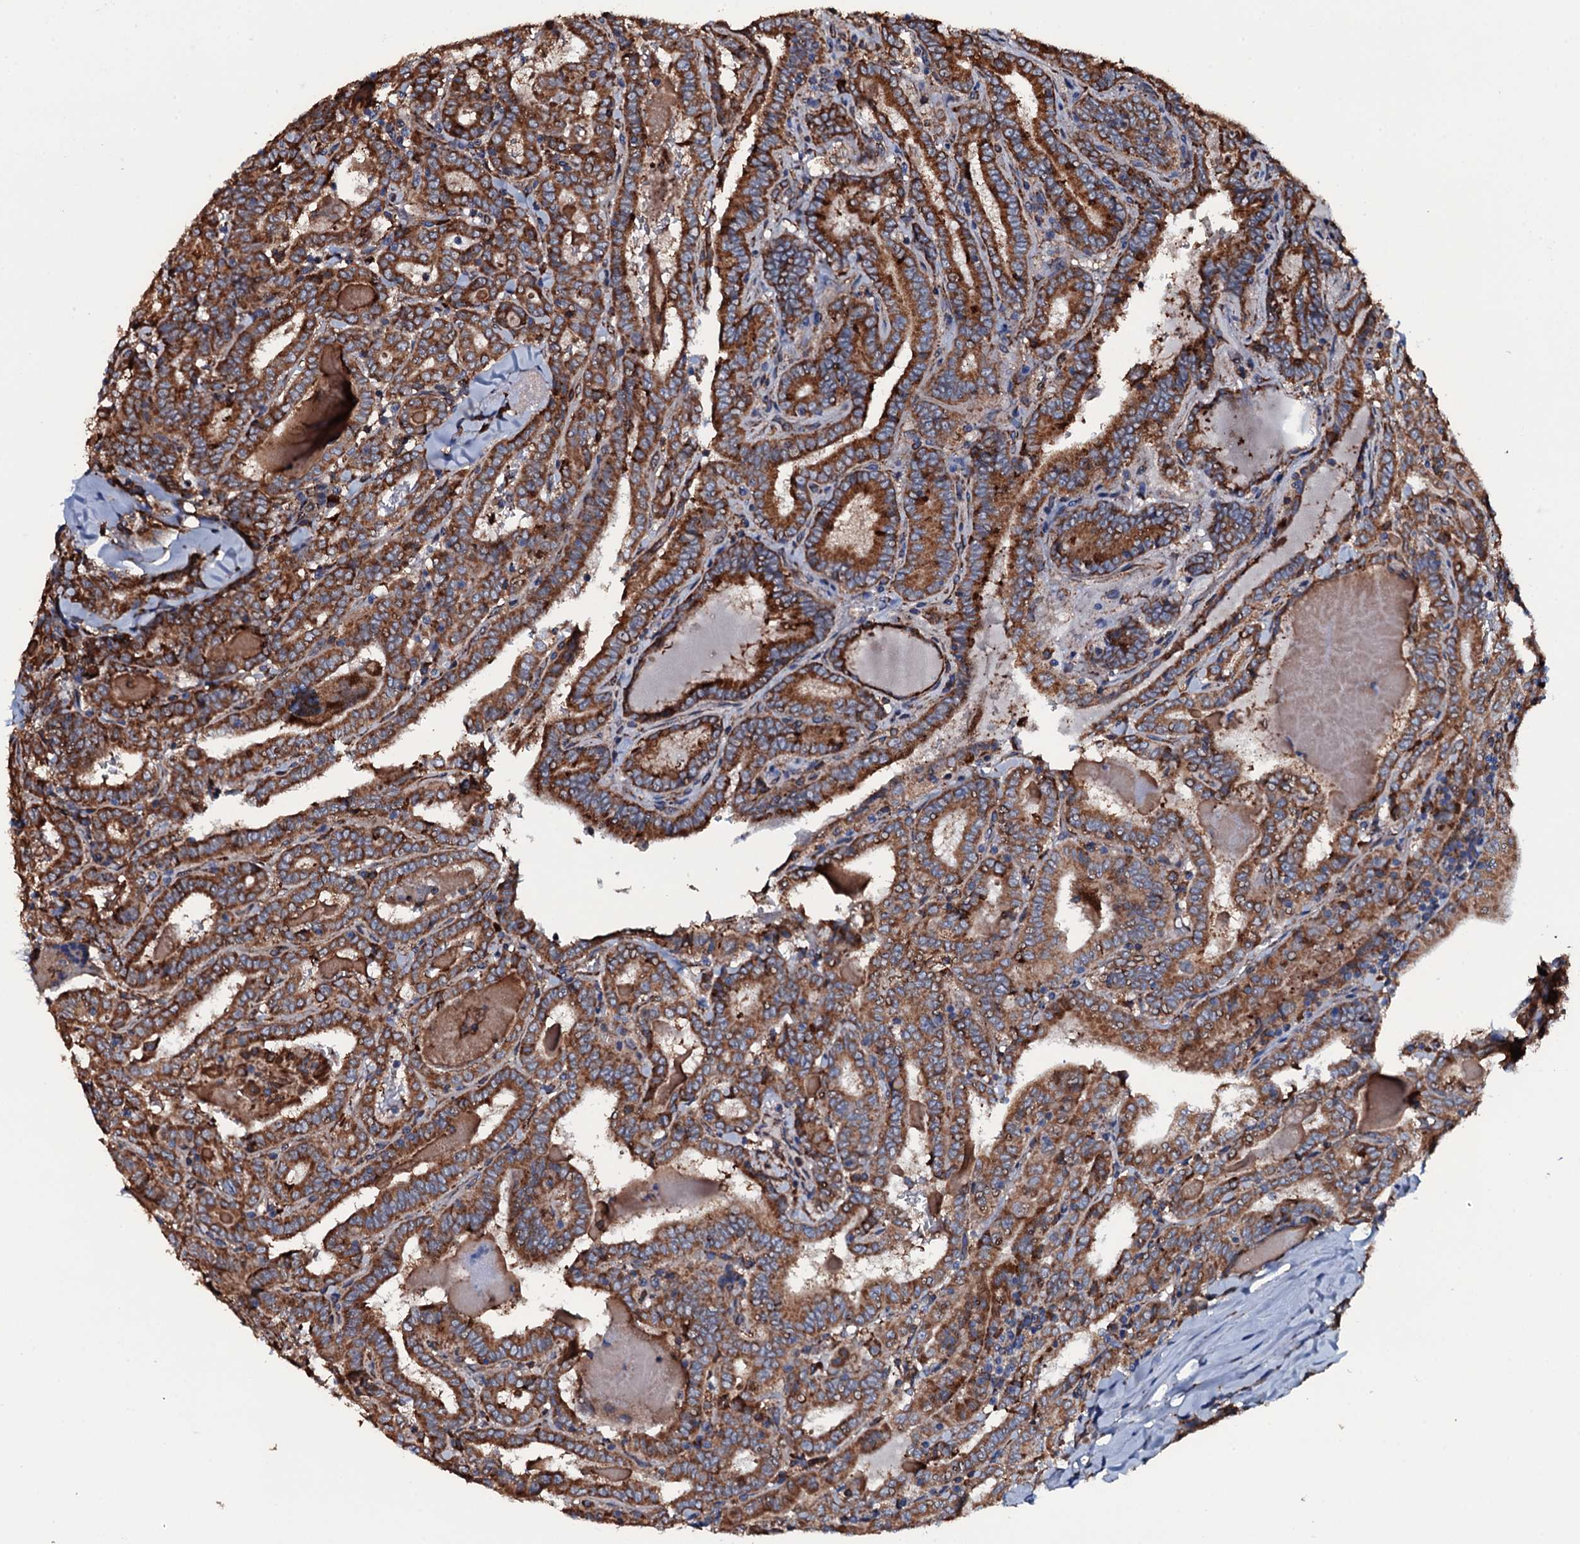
{"staining": {"intensity": "strong", "quantity": ">75%", "location": "cytoplasmic/membranous"}, "tissue": "thyroid cancer", "cell_type": "Tumor cells", "image_type": "cancer", "snomed": [{"axis": "morphology", "description": "Papillary adenocarcinoma, NOS"}, {"axis": "topography", "description": "Thyroid gland"}], "caption": "Strong cytoplasmic/membranous positivity for a protein is appreciated in approximately >75% of tumor cells of papillary adenocarcinoma (thyroid) using immunohistochemistry (IHC).", "gene": "RAB12", "patient": {"sex": "female", "age": 72}}